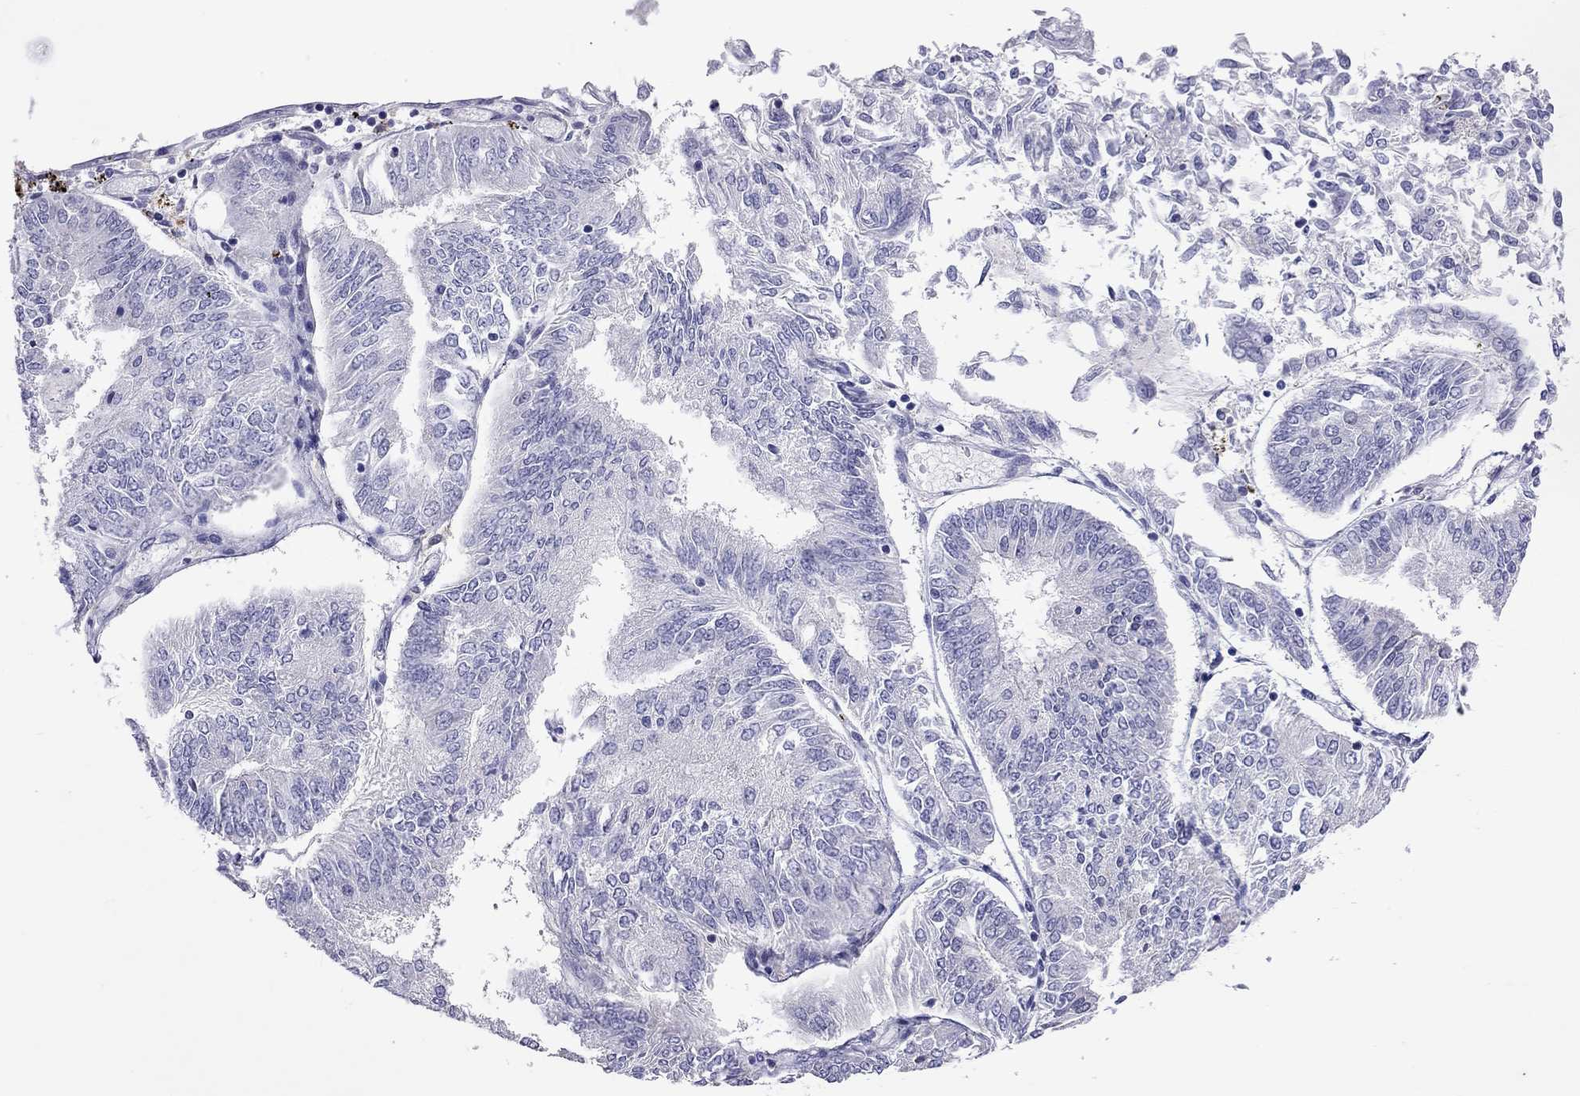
{"staining": {"intensity": "negative", "quantity": "none", "location": "none"}, "tissue": "endometrial cancer", "cell_type": "Tumor cells", "image_type": "cancer", "snomed": [{"axis": "morphology", "description": "Adenocarcinoma, NOS"}, {"axis": "topography", "description": "Endometrium"}], "caption": "DAB immunohistochemical staining of endometrial adenocarcinoma displays no significant expression in tumor cells.", "gene": "PPP1R3A", "patient": {"sex": "female", "age": 58}}